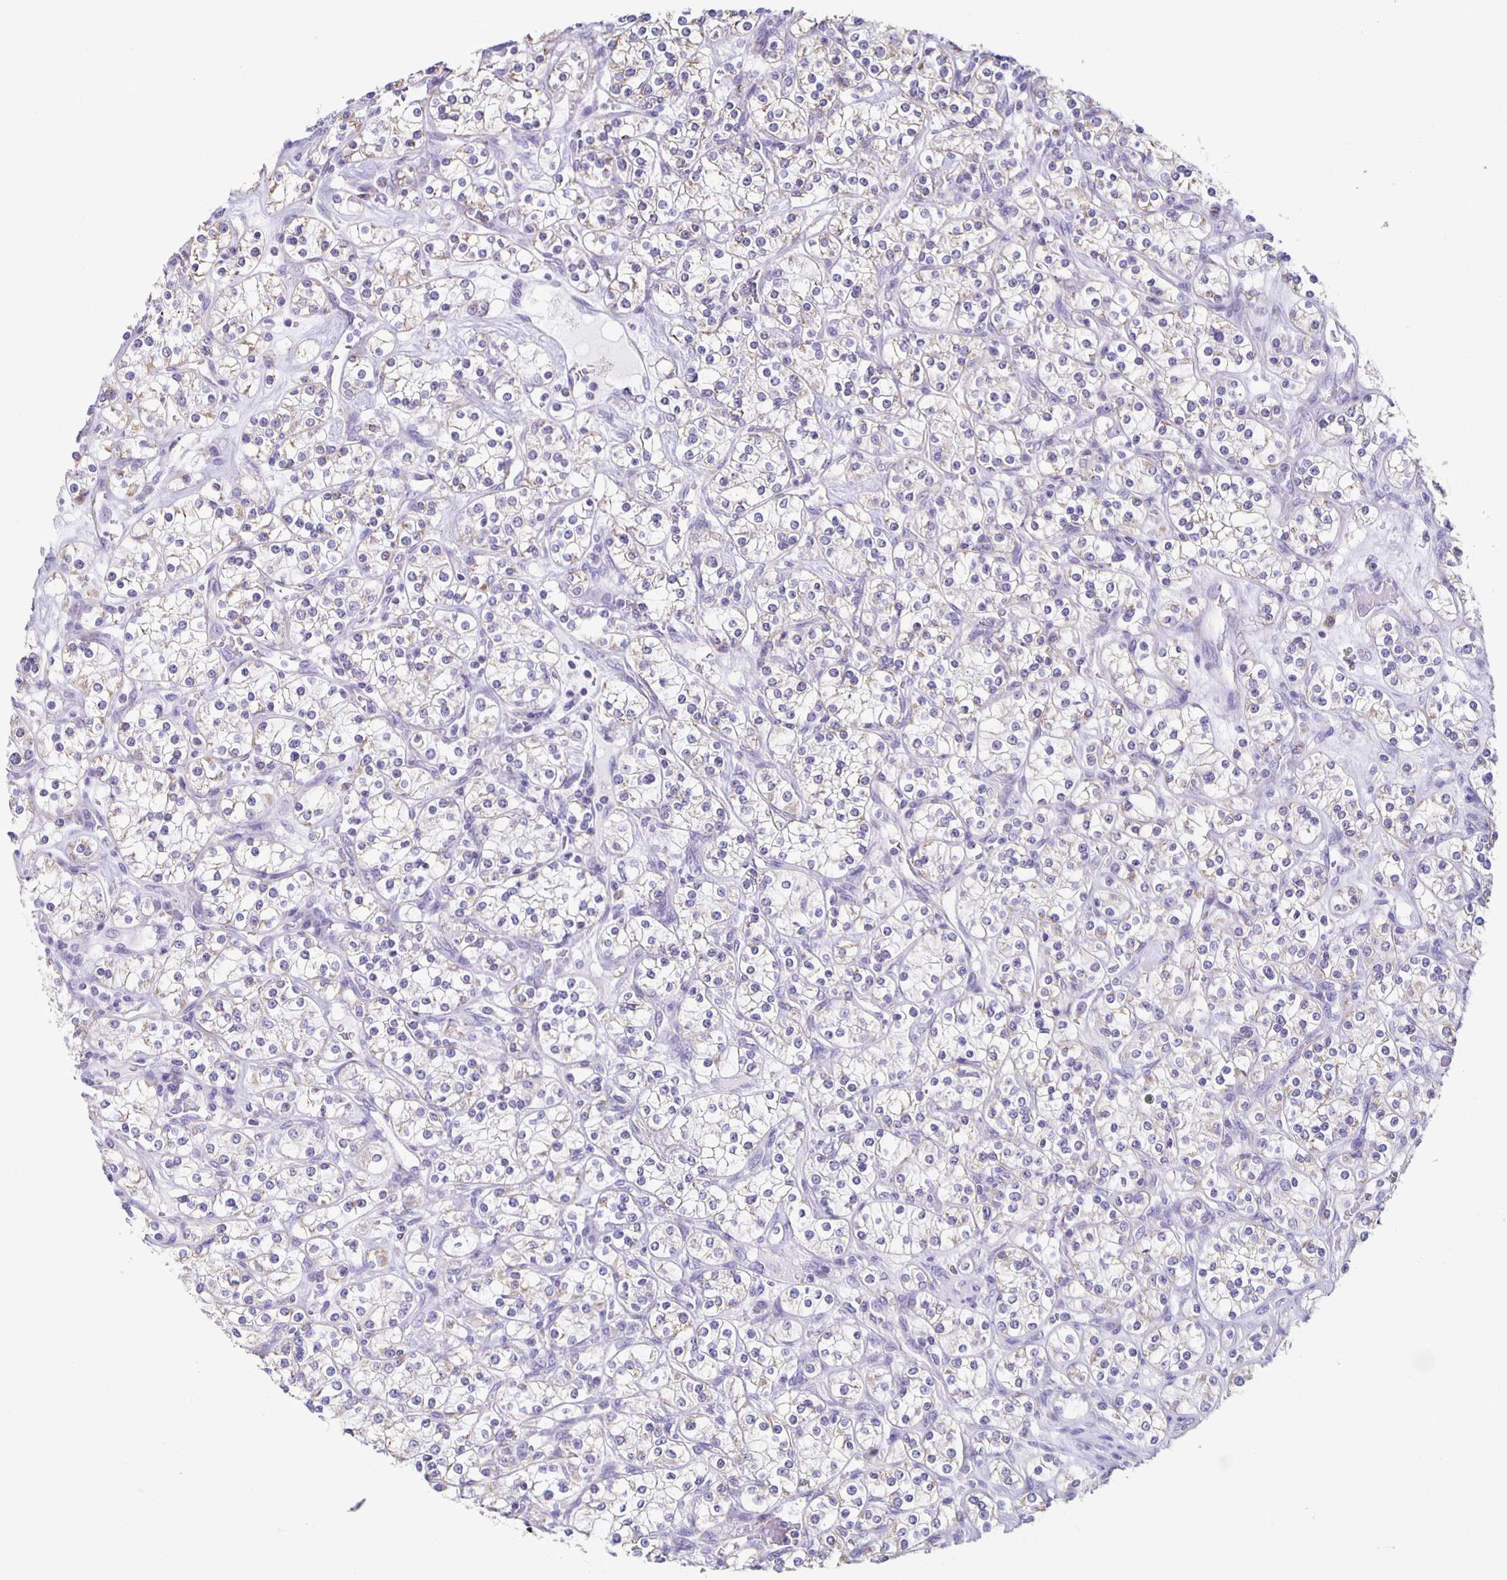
{"staining": {"intensity": "weak", "quantity": "<25%", "location": "cytoplasmic/membranous"}, "tissue": "renal cancer", "cell_type": "Tumor cells", "image_type": "cancer", "snomed": [{"axis": "morphology", "description": "Adenocarcinoma, NOS"}, {"axis": "topography", "description": "Kidney"}], "caption": "Immunohistochemical staining of human adenocarcinoma (renal) reveals no significant positivity in tumor cells.", "gene": "TPPP", "patient": {"sex": "male", "age": 77}}